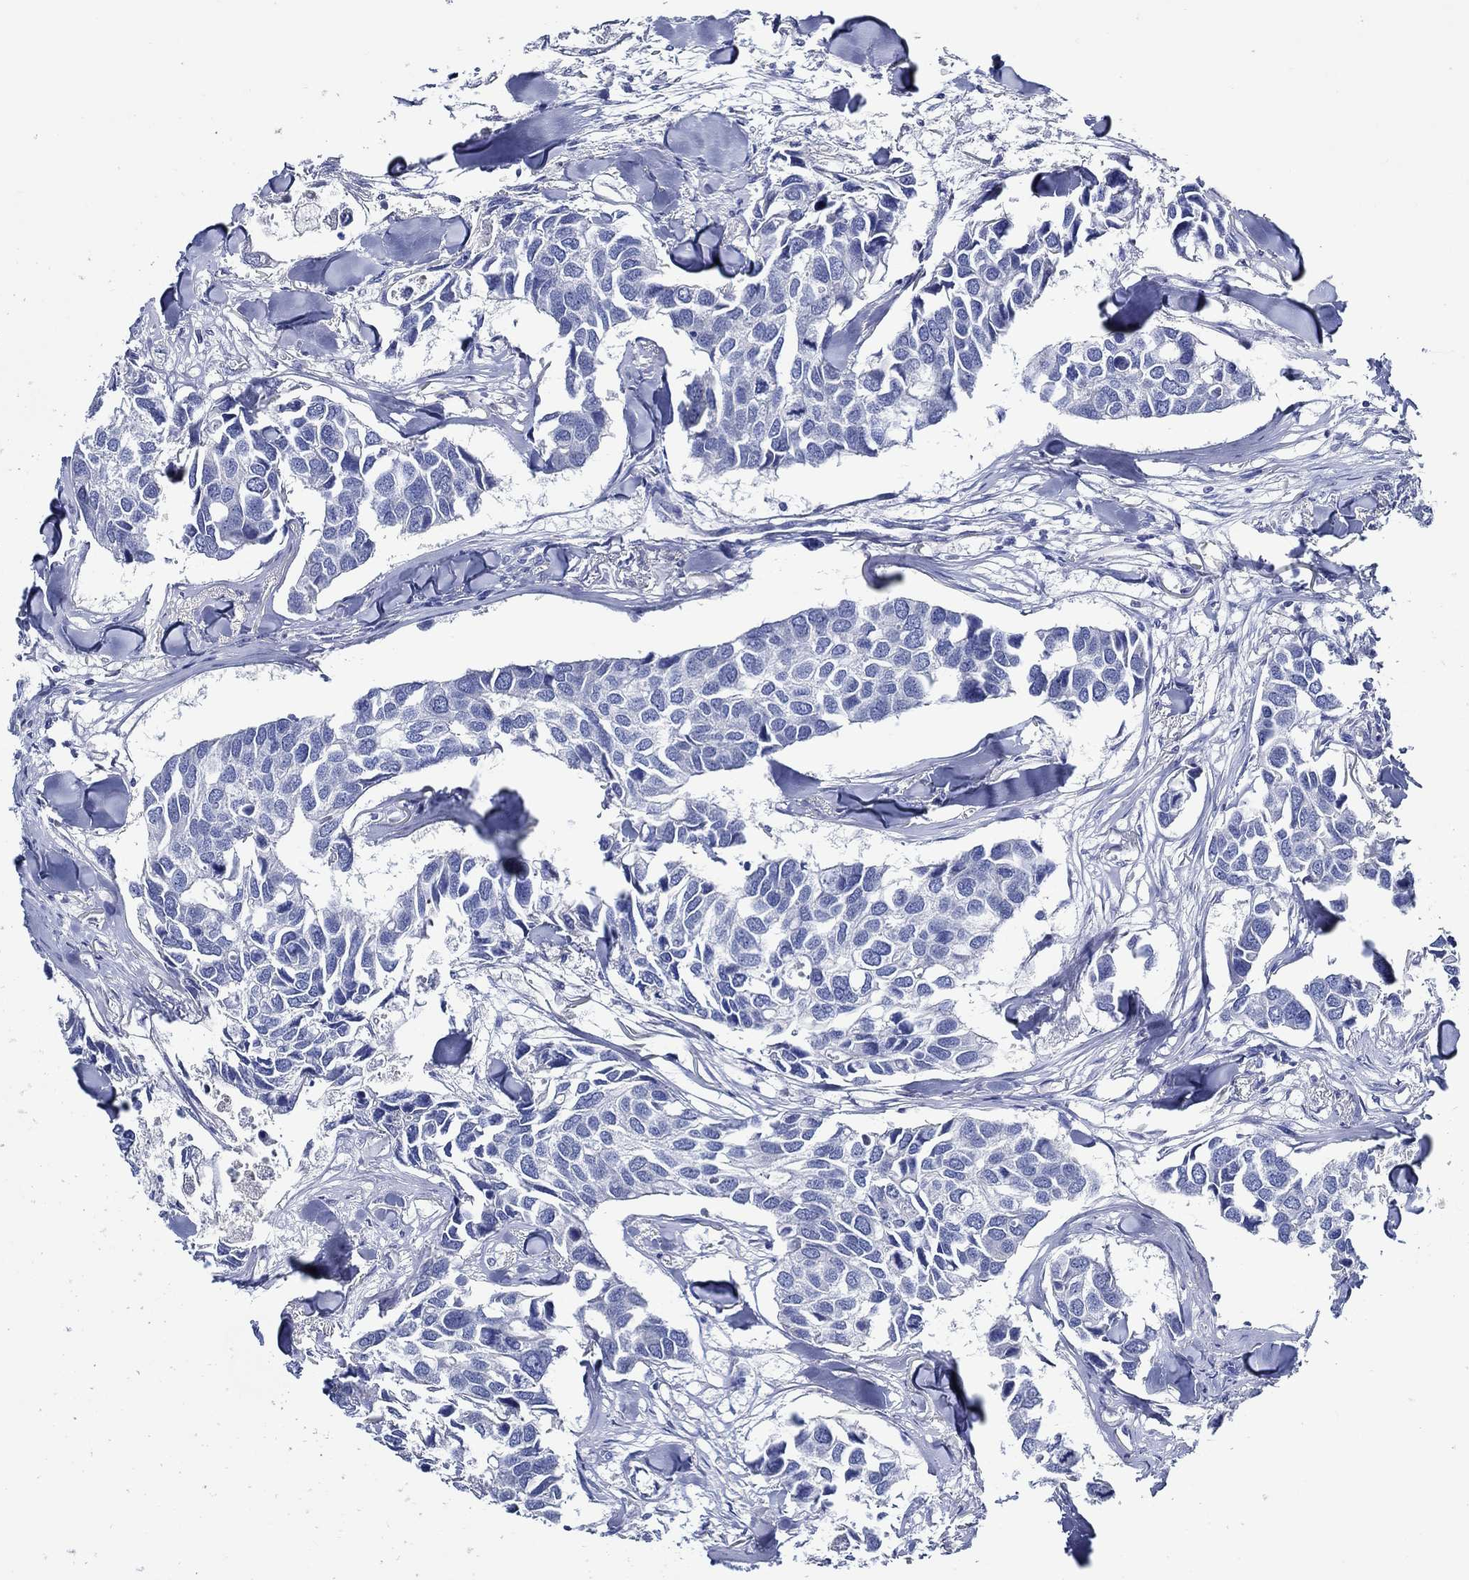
{"staining": {"intensity": "negative", "quantity": "none", "location": "none"}, "tissue": "breast cancer", "cell_type": "Tumor cells", "image_type": "cancer", "snomed": [{"axis": "morphology", "description": "Duct carcinoma"}, {"axis": "topography", "description": "Breast"}], "caption": "High magnification brightfield microscopy of breast cancer (infiltrating ductal carcinoma) stained with DAB (brown) and counterstained with hematoxylin (blue): tumor cells show no significant positivity.", "gene": "SKOR1", "patient": {"sex": "female", "age": 83}}